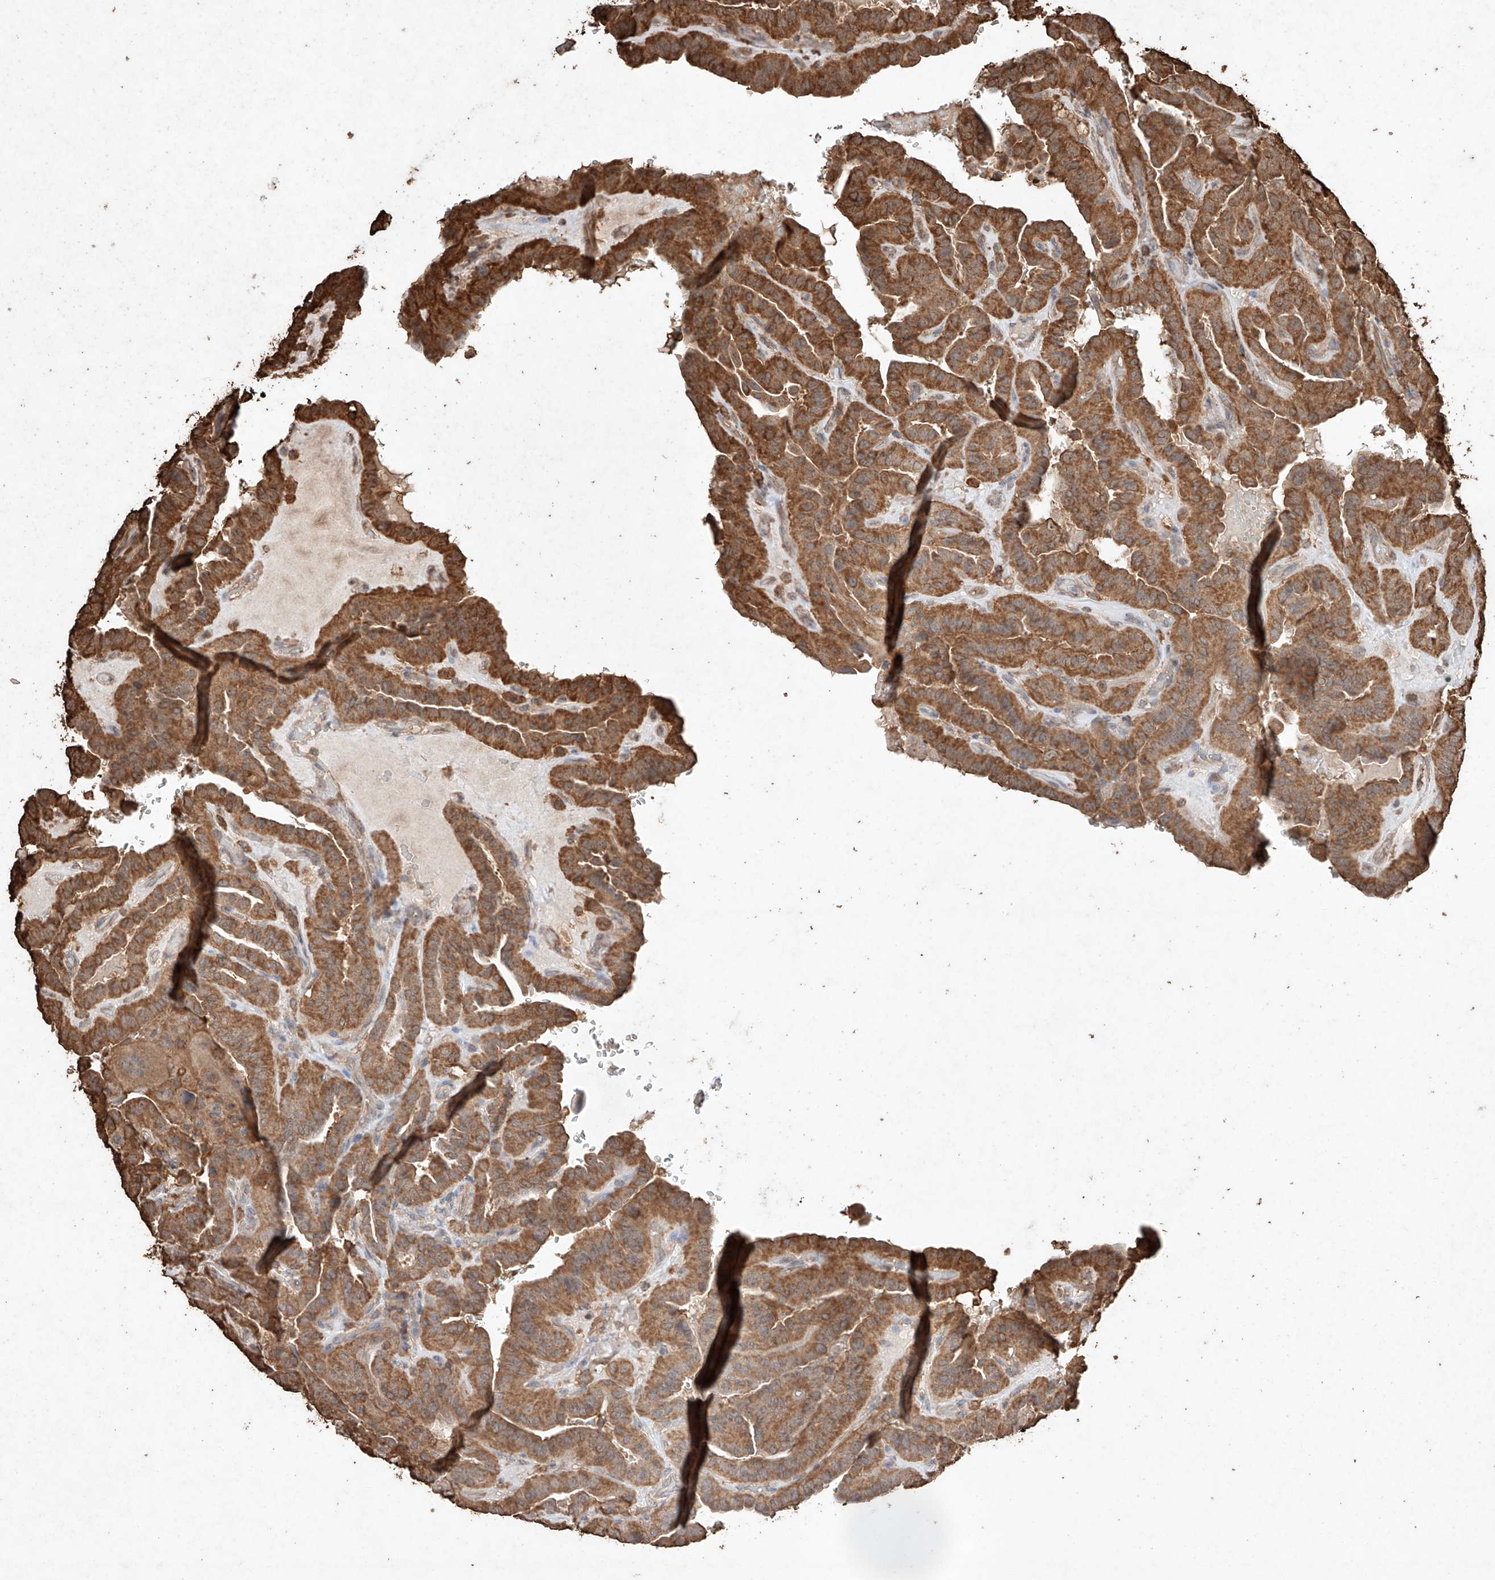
{"staining": {"intensity": "strong", "quantity": ">75%", "location": "cytoplasmic/membranous"}, "tissue": "thyroid cancer", "cell_type": "Tumor cells", "image_type": "cancer", "snomed": [{"axis": "morphology", "description": "Papillary adenocarcinoma, NOS"}, {"axis": "topography", "description": "Thyroid gland"}], "caption": "This is an image of immunohistochemistry staining of thyroid cancer, which shows strong staining in the cytoplasmic/membranous of tumor cells.", "gene": "M6PR", "patient": {"sex": "male", "age": 77}}